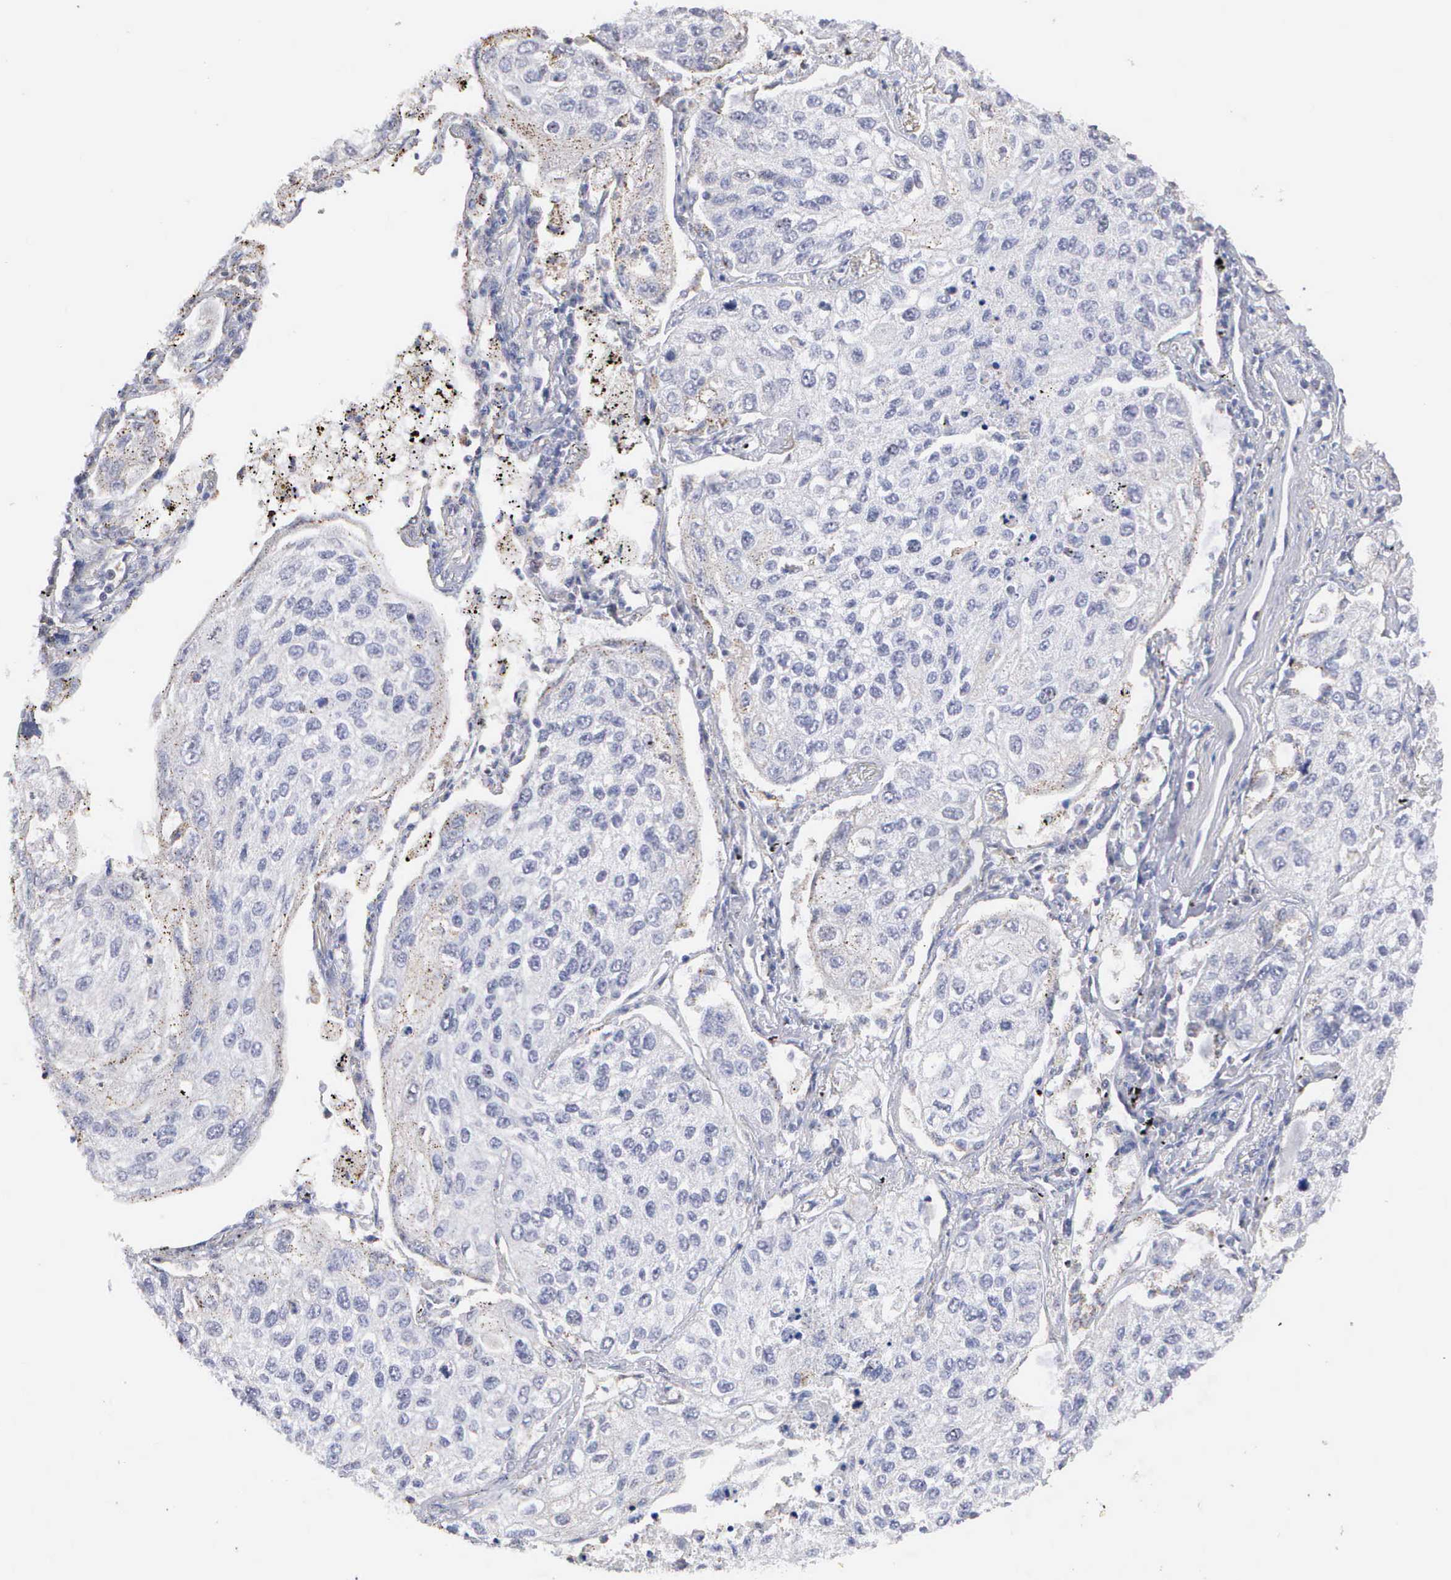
{"staining": {"intensity": "negative", "quantity": "none", "location": "none"}, "tissue": "lung cancer", "cell_type": "Tumor cells", "image_type": "cancer", "snomed": [{"axis": "morphology", "description": "Squamous cell carcinoma, NOS"}, {"axis": "topography", "description": "Lung"}], "caption": "This is an IHC photomicrograph of squamous cell carcinoma (lung). There is no staining in tumor cells.", "gene": "KDM6A", "patient": {"sex": "male", "age": 75}}